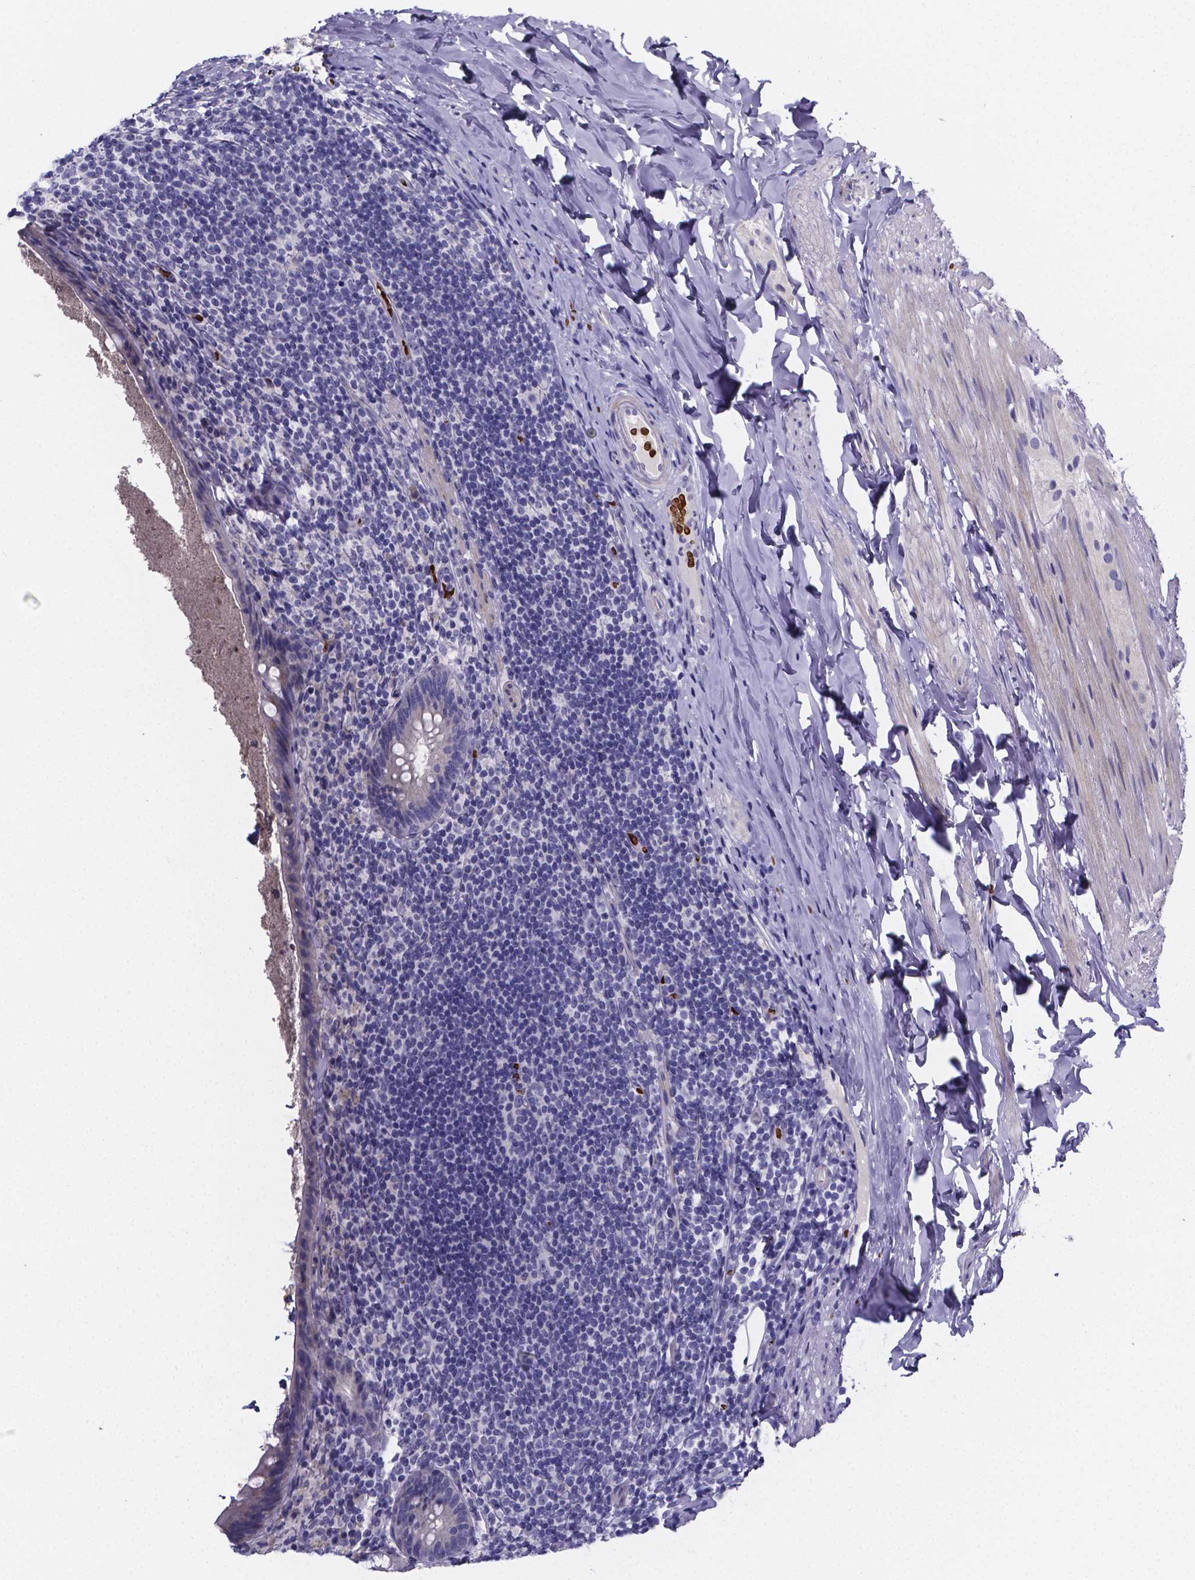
{"staining": {"intensity": "negative", "quantity": "none", "location": "none"}, "tissue": "appendix", "cell_type": "Glandular cells", "image_type": "normal", "snomed": [{"axis": "morphology", "description": "Normal tissue, NOS"}, {"axis": "topography", "description": "Appendix"}], "caption": "Protein analysis of unremarkable appendix reveals no significant staining in glandular cells.", "gene": "GABRA3", "patient": {"sex": "male", "age": 47}}